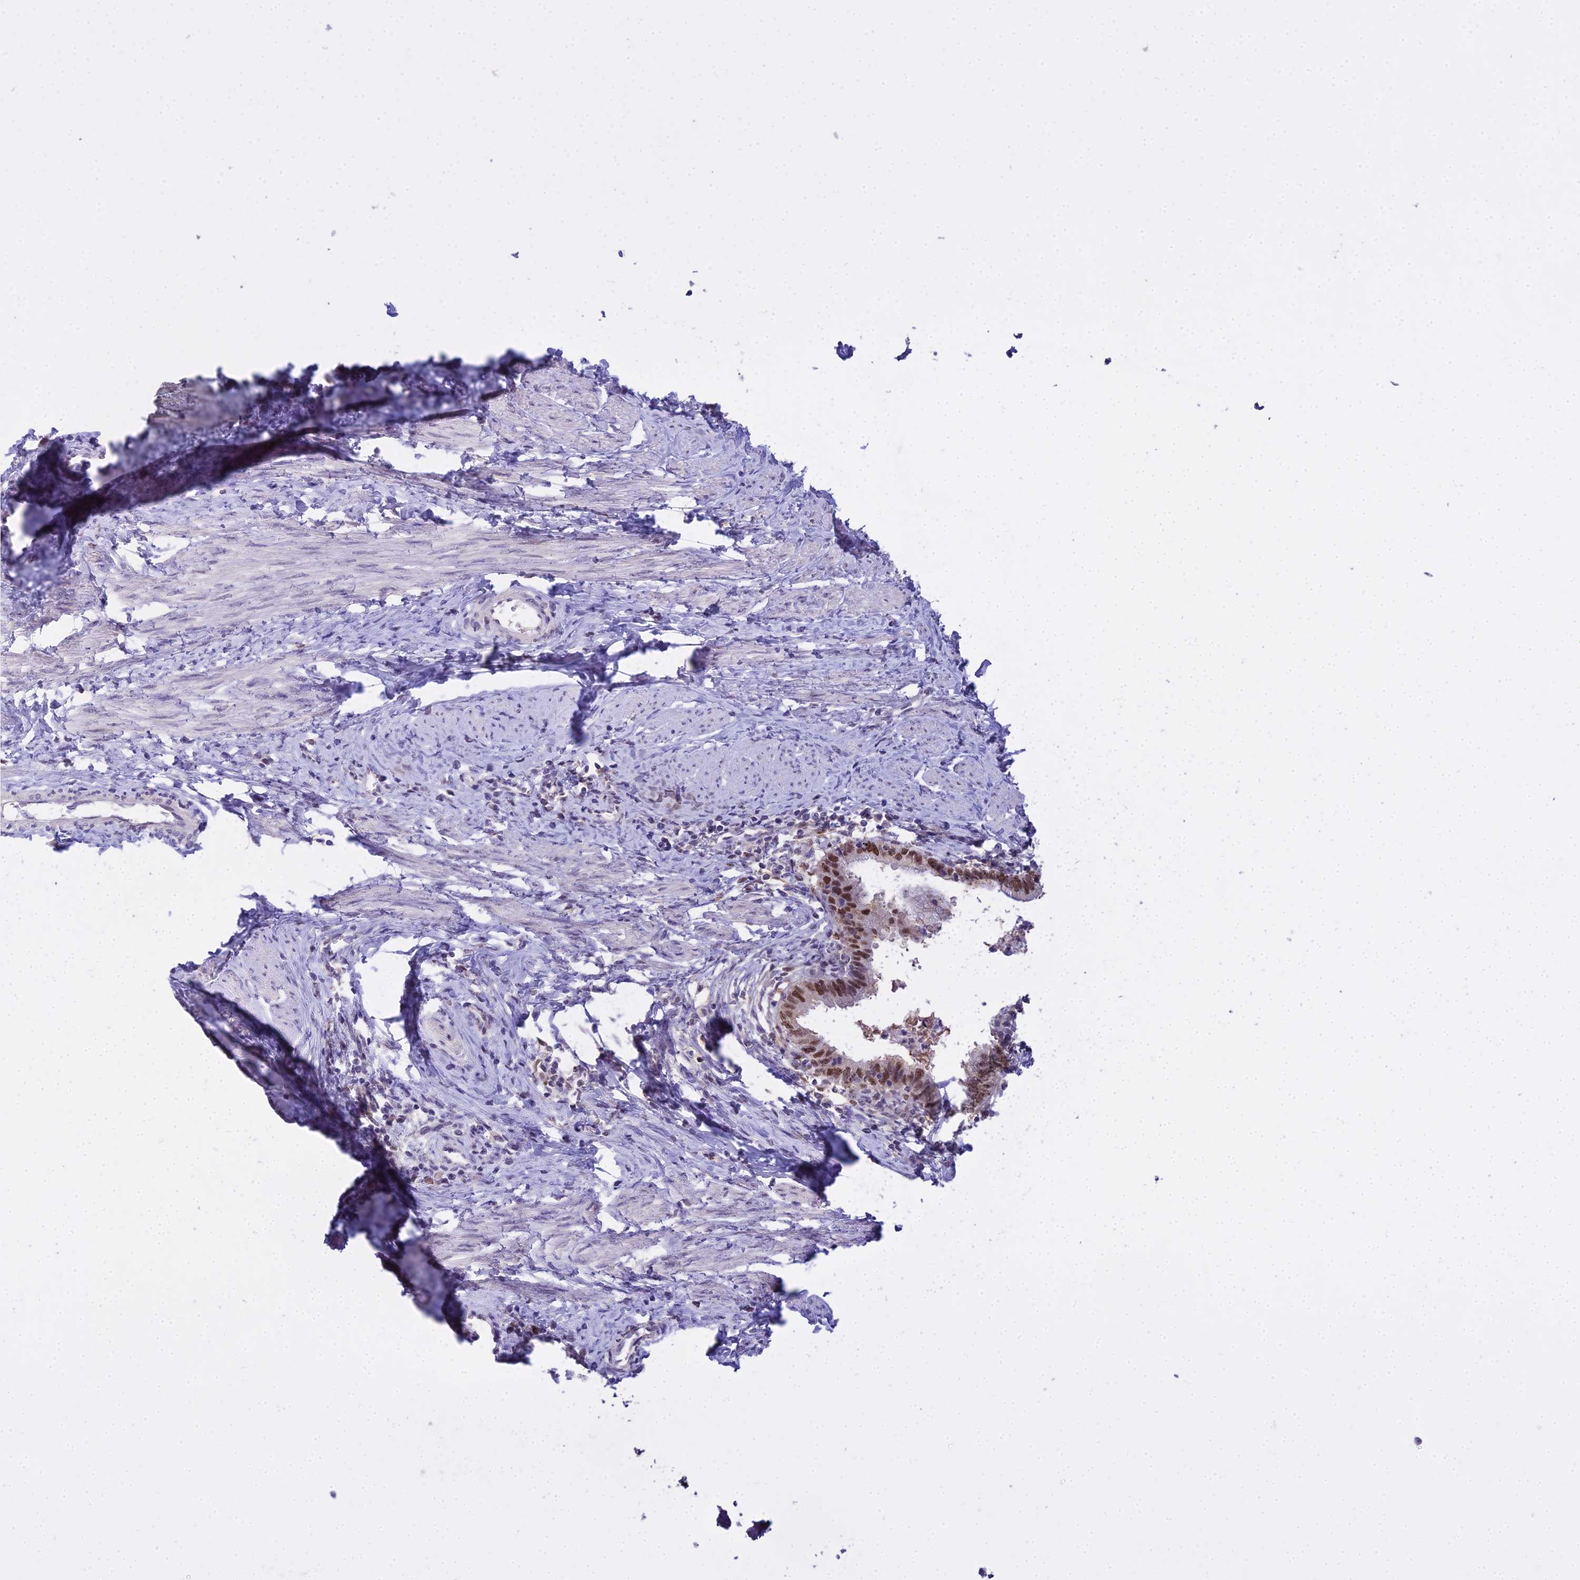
{"staining": {"intensity": "moderate", "quantity": ">75%", "location": "nuclear"}, "tissue": "cervical cancer", "cell_type": "Tumor cells", "image_type": "cancer", "snomed": [{"axis": "morphology", "description": "Adenocarcinoma, NOS"}, {"axis": "topography", "description": "Cervix"}], "caption": "Immunohistochemical staining of human cervical cancer (adenocarcinoma) shows medium levels of moderate nuclear staining in approximately >75% of tumor cells.", "gene": "MAT2A", "patient": {"sex": "female", "age": 36}}